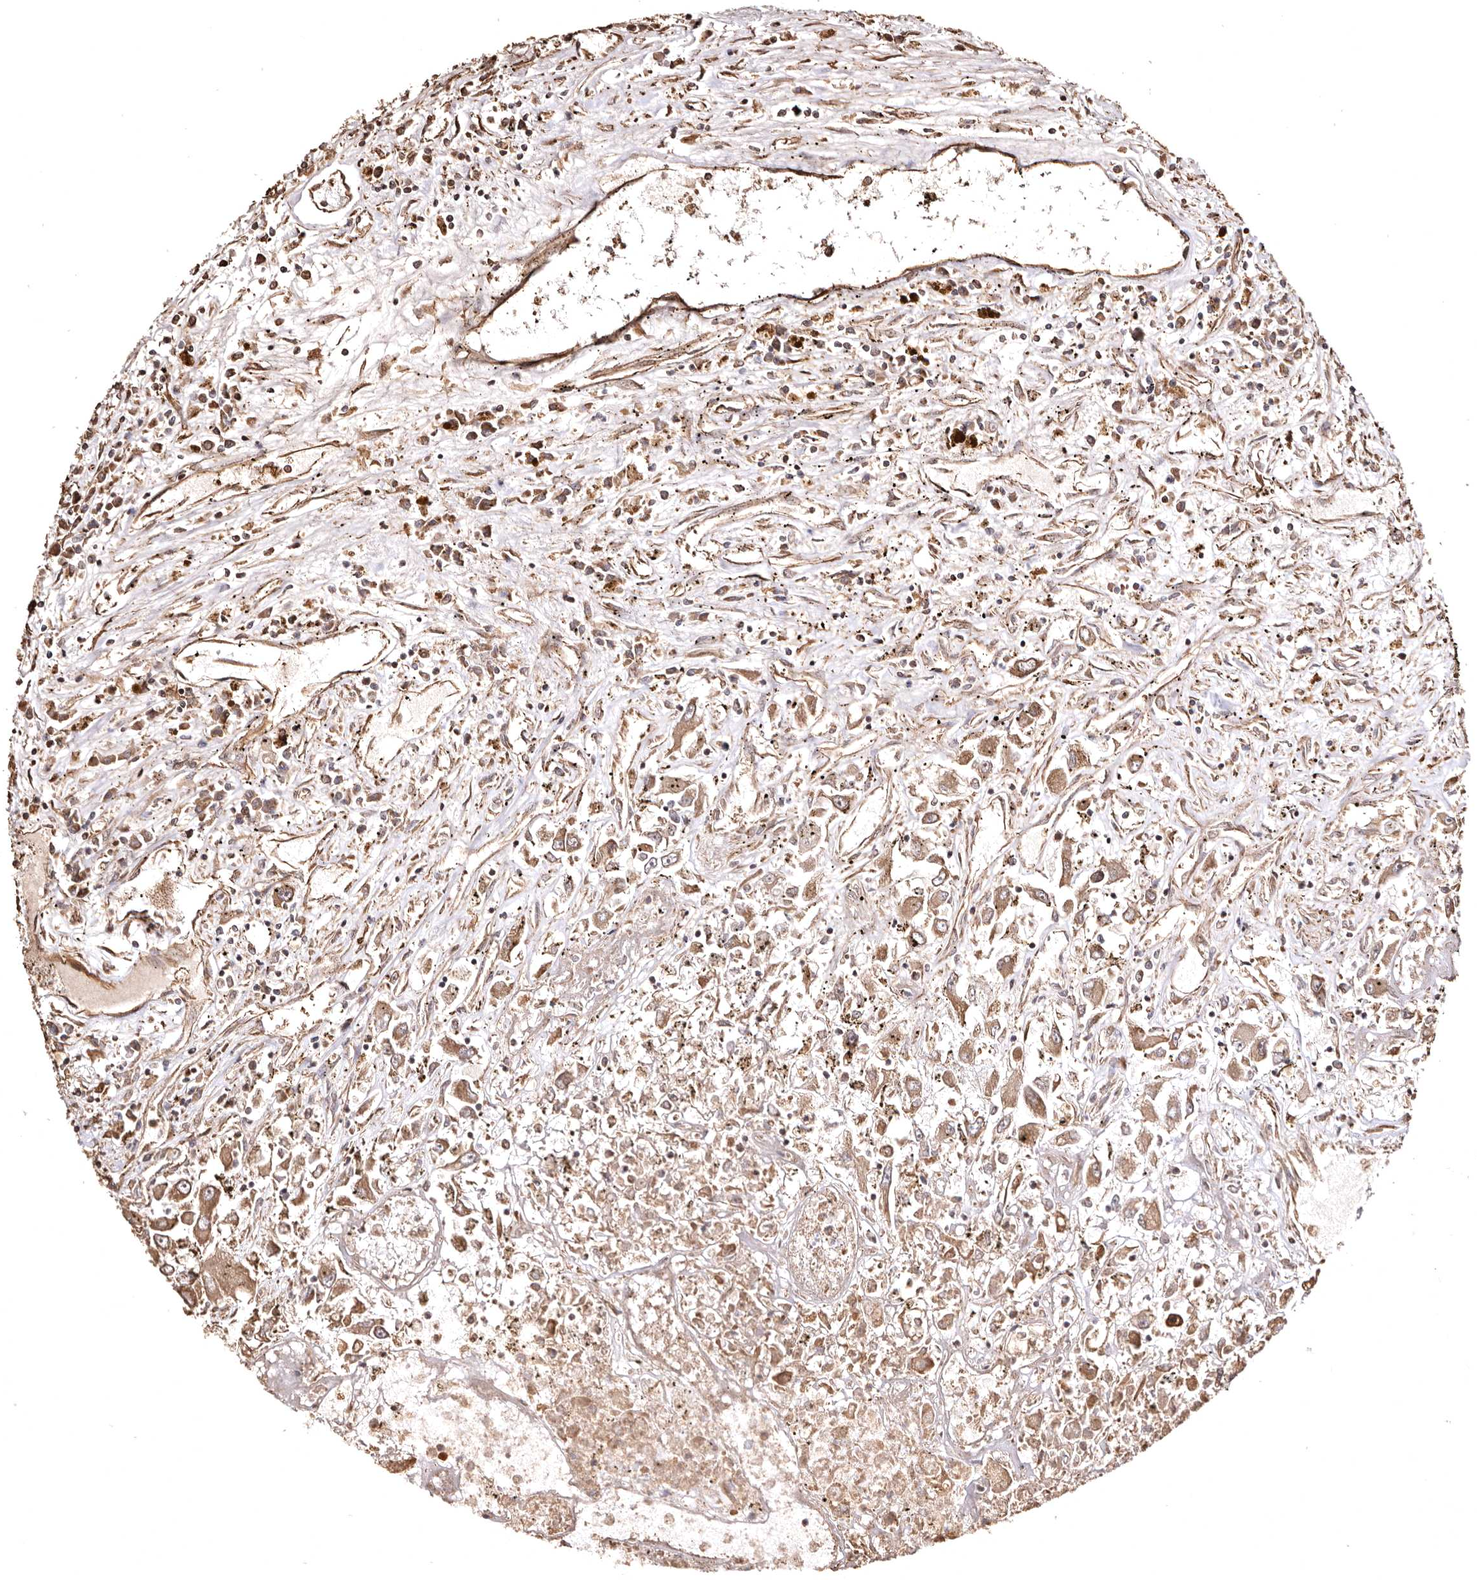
{"staining": {"intensity": "moderate", "quantity": ">75%", "location": "cytoplasmic/membranous"}, "tissue": "renal cancer", "cell_type": "Tumor cells", "image_type": "cancer", "snomed": [{"axis": "morphology", "description": "Adenocarcinoma, NOS"}, {"axis": "topography", "description": "Kidney"}], "caption": "Tumor cells show medium levels of moderate cytoplasmic/membranous staining in approximately >75% of cells in adenocarcinoma (renal). (DAB (3,3'-diaminobenzidine) IHC with brightfield microscopy, high magnification).", "gene": "MACC1", "patient": {"sex": "female", "age": 52}}